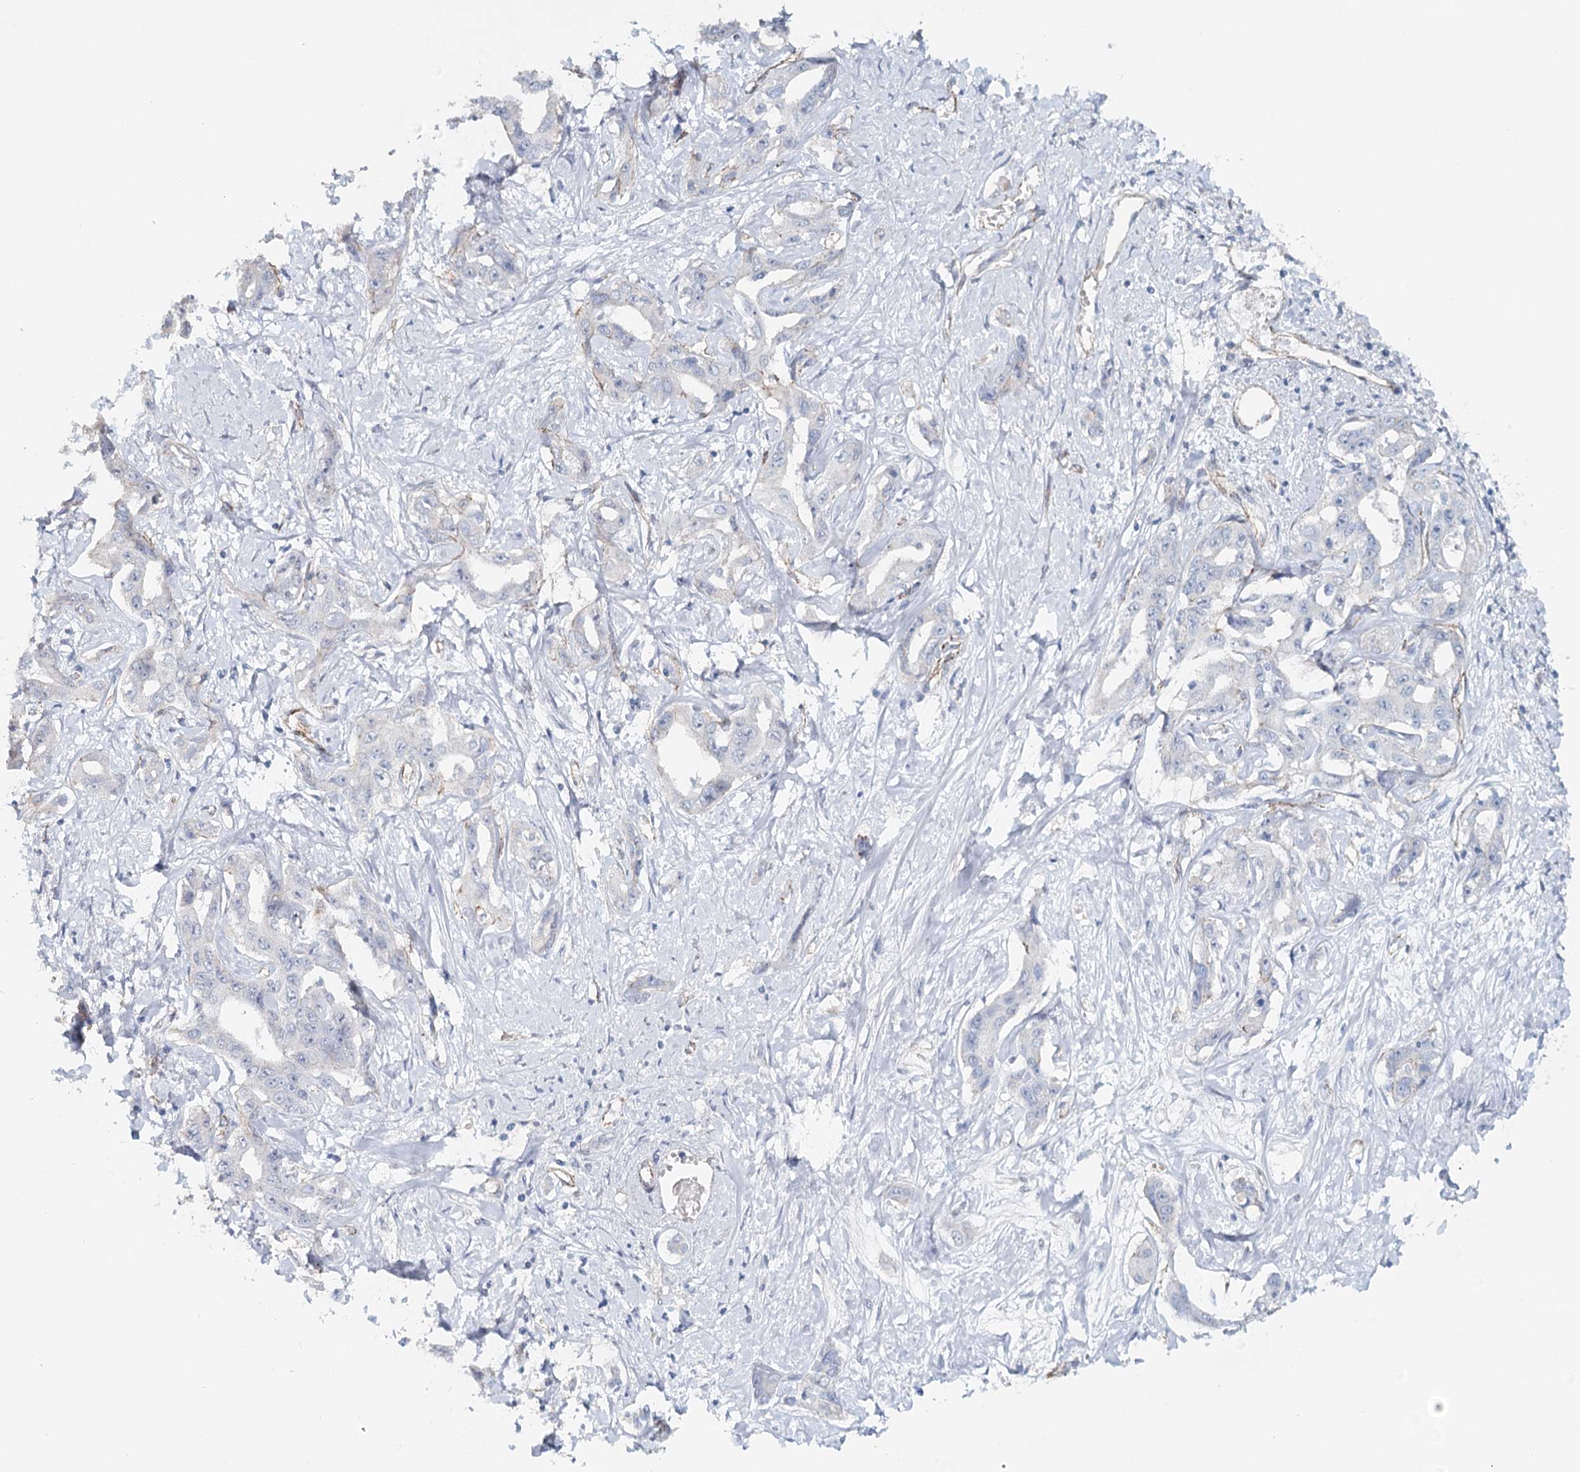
{"staining": {"intensity": "negative", "quantity": "none", "location": "none"}, "tissue": "liver cancer", "cell_type": "Tumor cells", "image_type": "cancer", "snomed": [{"axis": "morphology", "description": "Cholangiocarcinoma"}, {"axis": "topography", "description": "Liver"}], "caption": "The immunohistochemistry (IHC) photomicrograph has no significant expression in tumor cells of cholangiocarcinoma (liver) tissue. (Stains: DAB immunohistochemistry (IHC) with hematoxylin counter stain, Microscopy: brightfield microscopy at high magnification).", "gene": "SYNPO", "patient": {"sex": "male", "age": 59}}